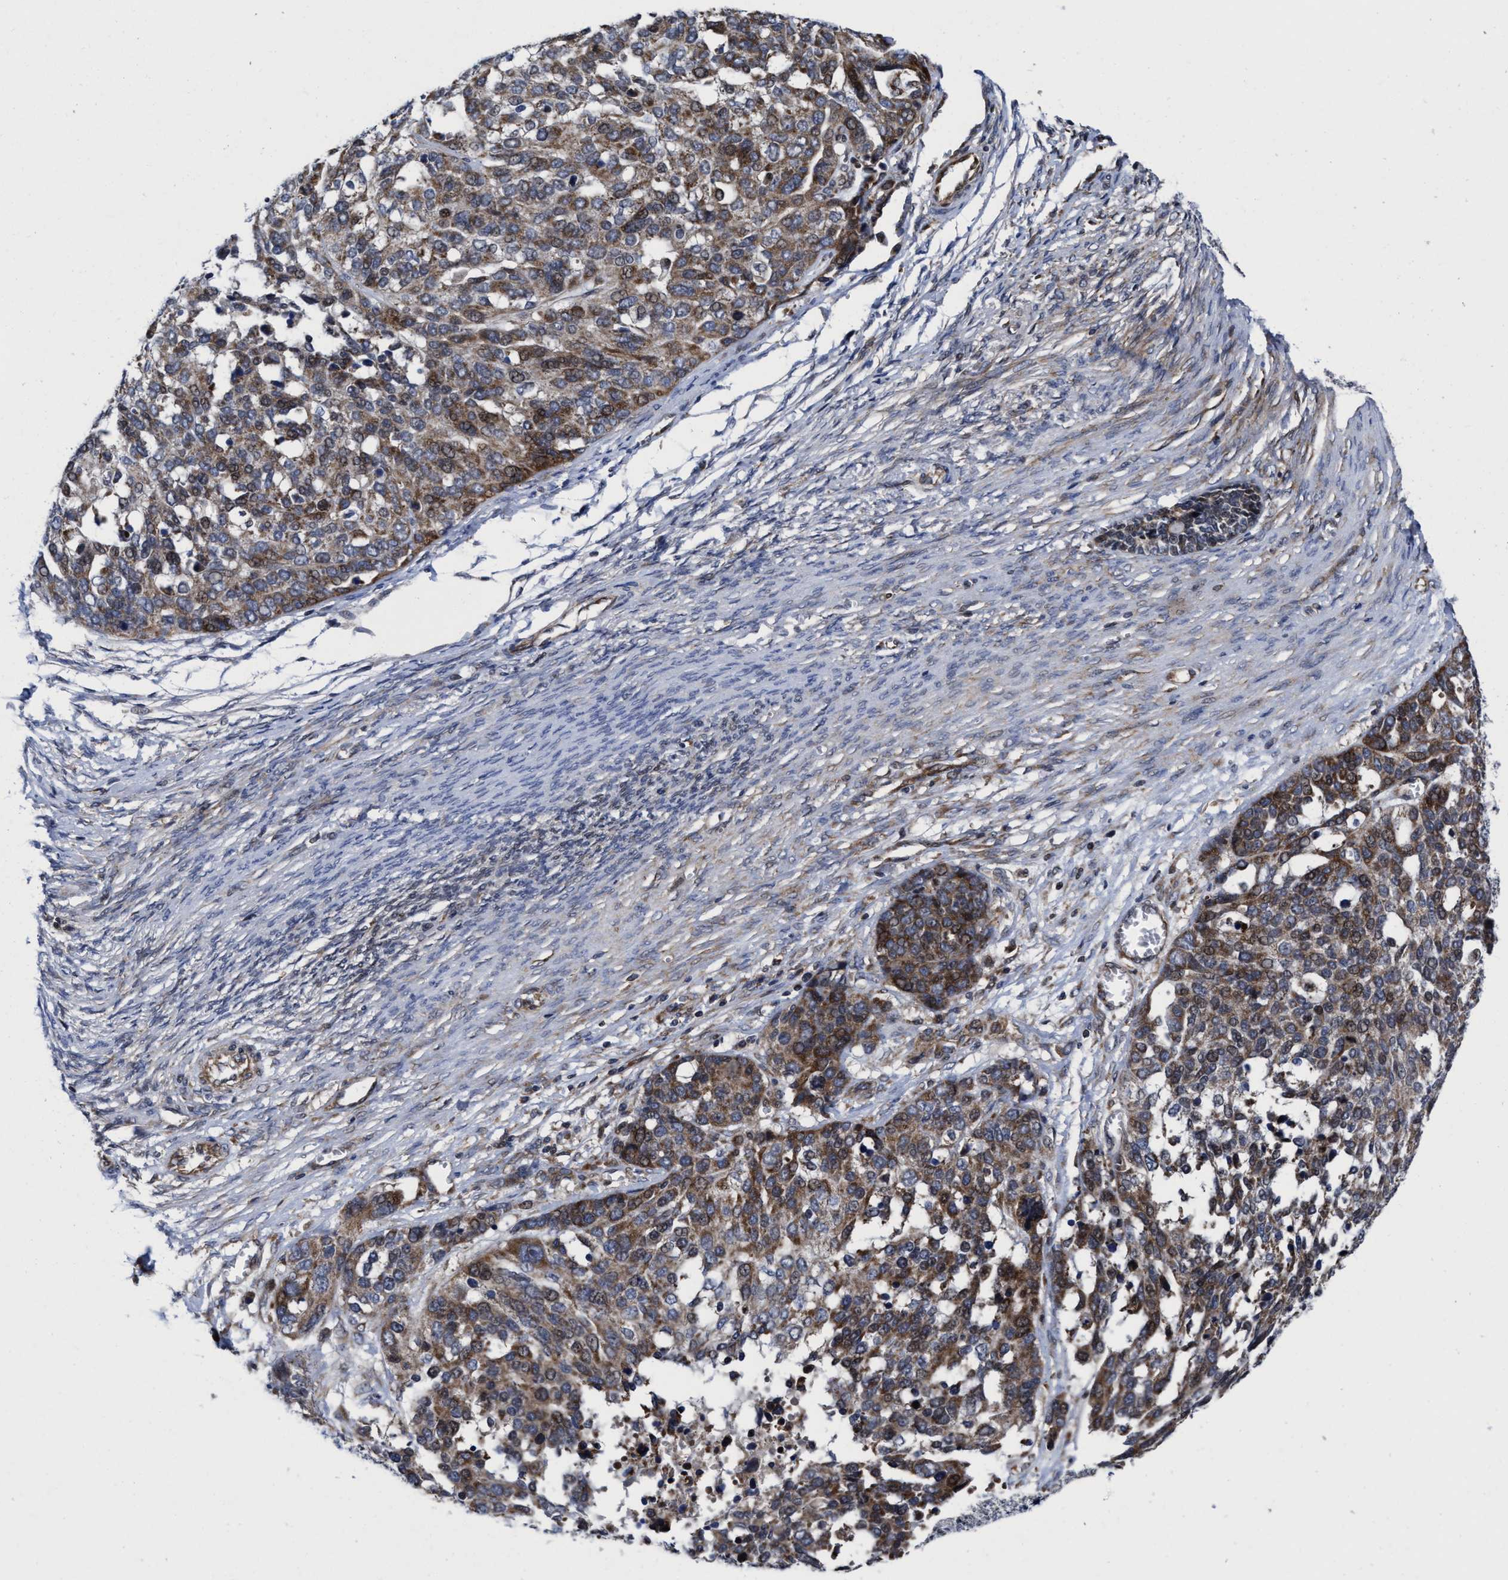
{"staining": {"intensity": "moderate", "quantity": ">75%", "location": "cytoplasmic/membranous"}, "tissue": "ovarian cancer", "cell_type": "Tumor cells", "image_type": "cancer", "snomed": [{"axis": "morphology", "description": "Cystadenocarcinoma, serous, NOS"}, {"axis": "topography", "description": "Ovary"}], "caption": "There is medium levels of moderate cytoplasmic/membranous staining in tumor cells of ovarian cancer (serous cystadenocarcinoma), as demonstrated by immunohistochemical staining (brown color).", "gene": "MRPL50", "patient": {"sex": "female", "age": 44}}